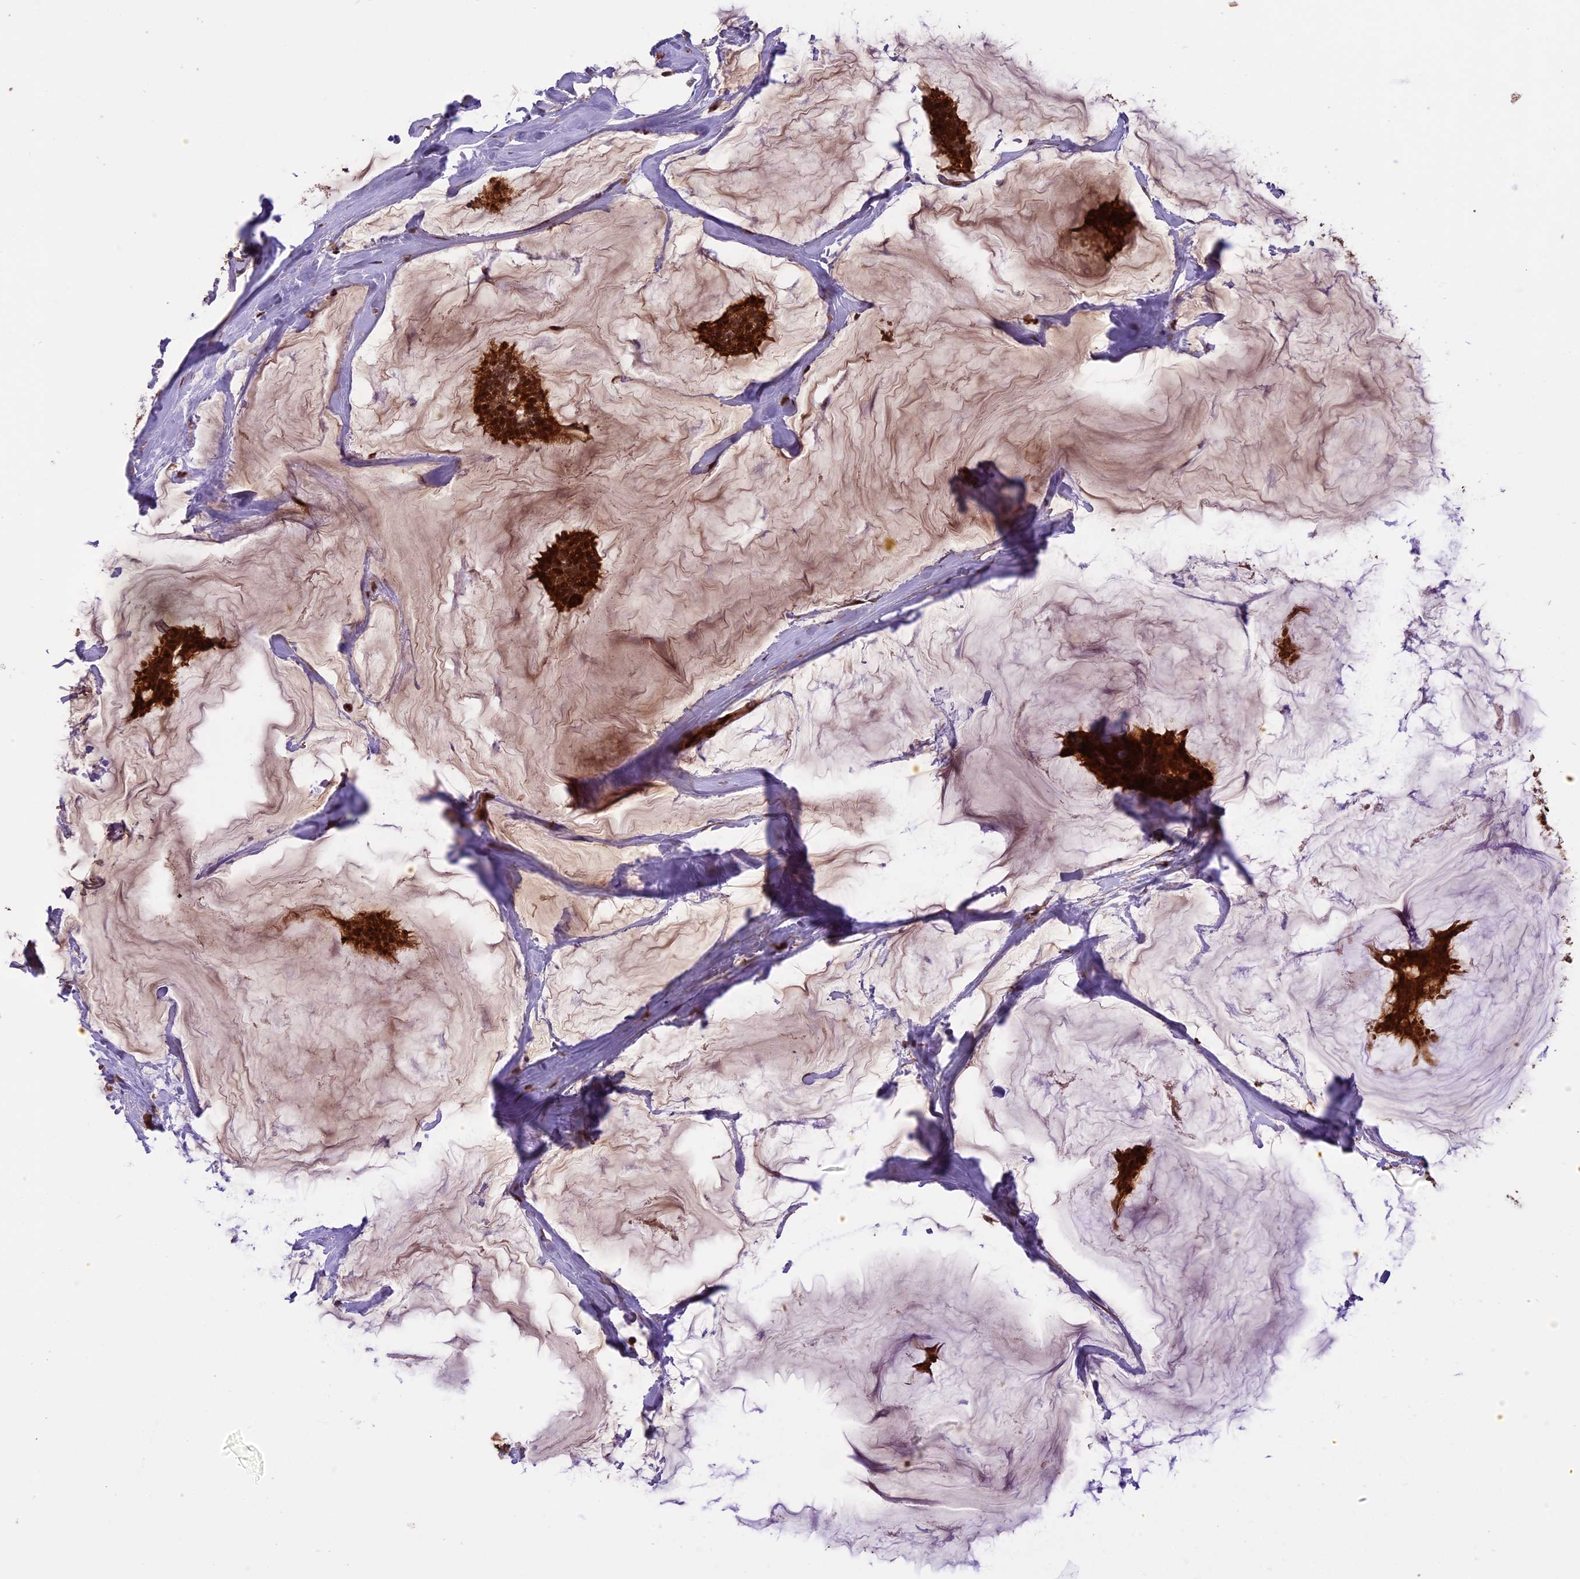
{"staining": {"intensity": "strong", "quantity": ">75%", "location": "cytoplasmic/membranous,nuclear"}, "tissue": "breast cancer", "cell_type": "Tumor cells", "image_type": "cancer", "snomed": [{"axis": "morphology", "description": "Duct carcinoma"}, {"axis": "topography", "description": "Breast"}], "caption": "Human breast cancer stained with a brown dye reveals strong cytoplasmic/membranous and nuclear positive positivity in approximately >75% of tumor cells.", "gene": "ENHO", "patient": {"sex": "female", "age": 93}}